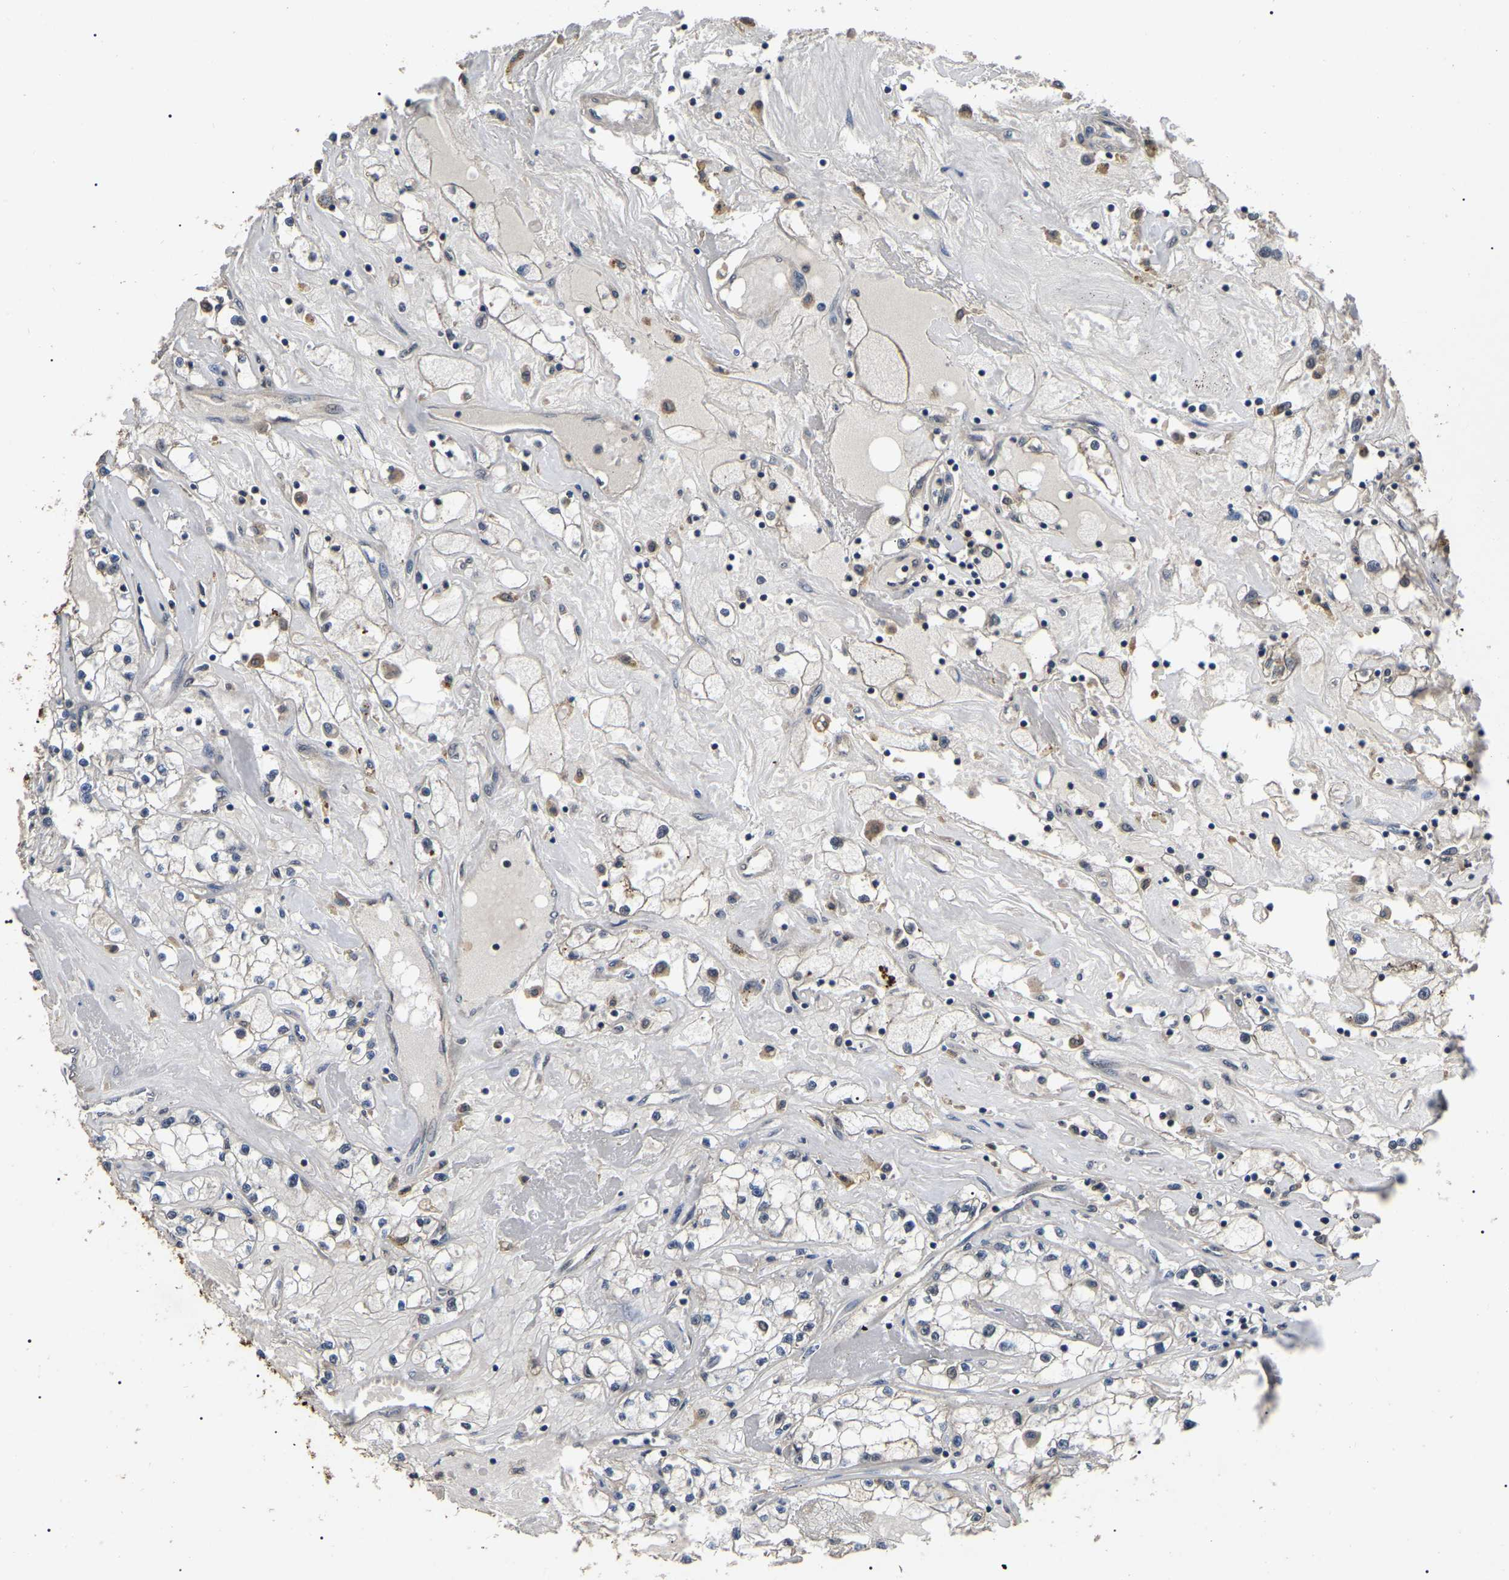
{"staining": {"intensity": "negative", "quantity": "none", "location": "none"}, "tissue": "renal cancer", "cell_type": "Tumor cells", "image_type": "cancer", "snomed": [{"axis": "morphology", "description": "Adenocarcinoma, NOS"}, {"axis": "topography", "description": "Kidney"}], "caption": "Protein analysis of renal adenocarcinoma displays no significant positivity in tumor cells. The staining was performed using DAB (3,3'-diaminobenzidine) to visualize the protein expression in brown, while the nuclei were stained in blue with hematoxylin (Magnification: 20x).", "gene": "PPM1E", "patient": {"sex": "male", "age": 56}}